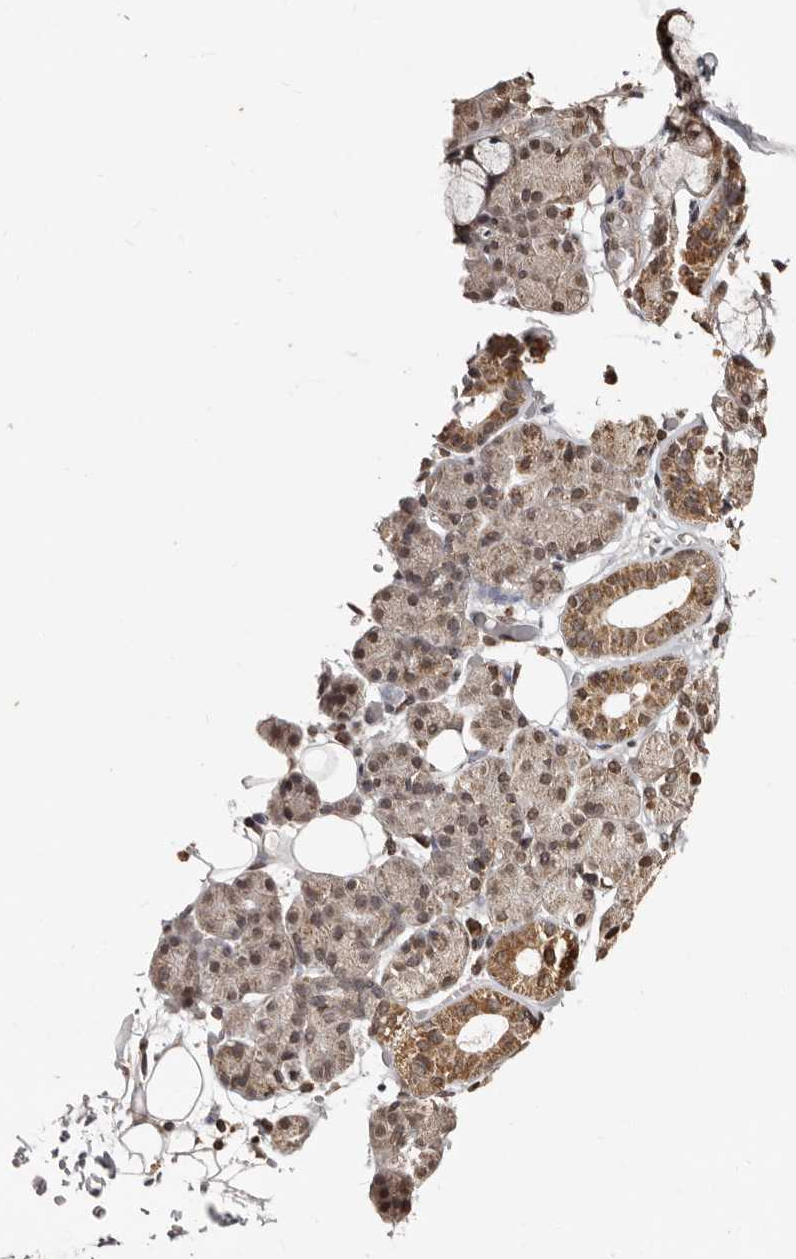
{"staining": {"intensity": "moderate", "quantity": "<25%", "location": "cytoplasmic/membranous"}, "tissue": "salivary gland", "cell_type": "Glandular cells", "image_type": "normal", "snomed": [{"axis": "morphology", "description": "Normal tissue, NOS"}, {"axis": "topography", "description": "Salivary gland"}], "caption": "Glandular cells display low levels of moderate cytoplasmic/membranous staining in approximately <25% of cells in benign salivary gland.", "gene": "CCDC190", "patient": {"sex": "male", "age": 63}}